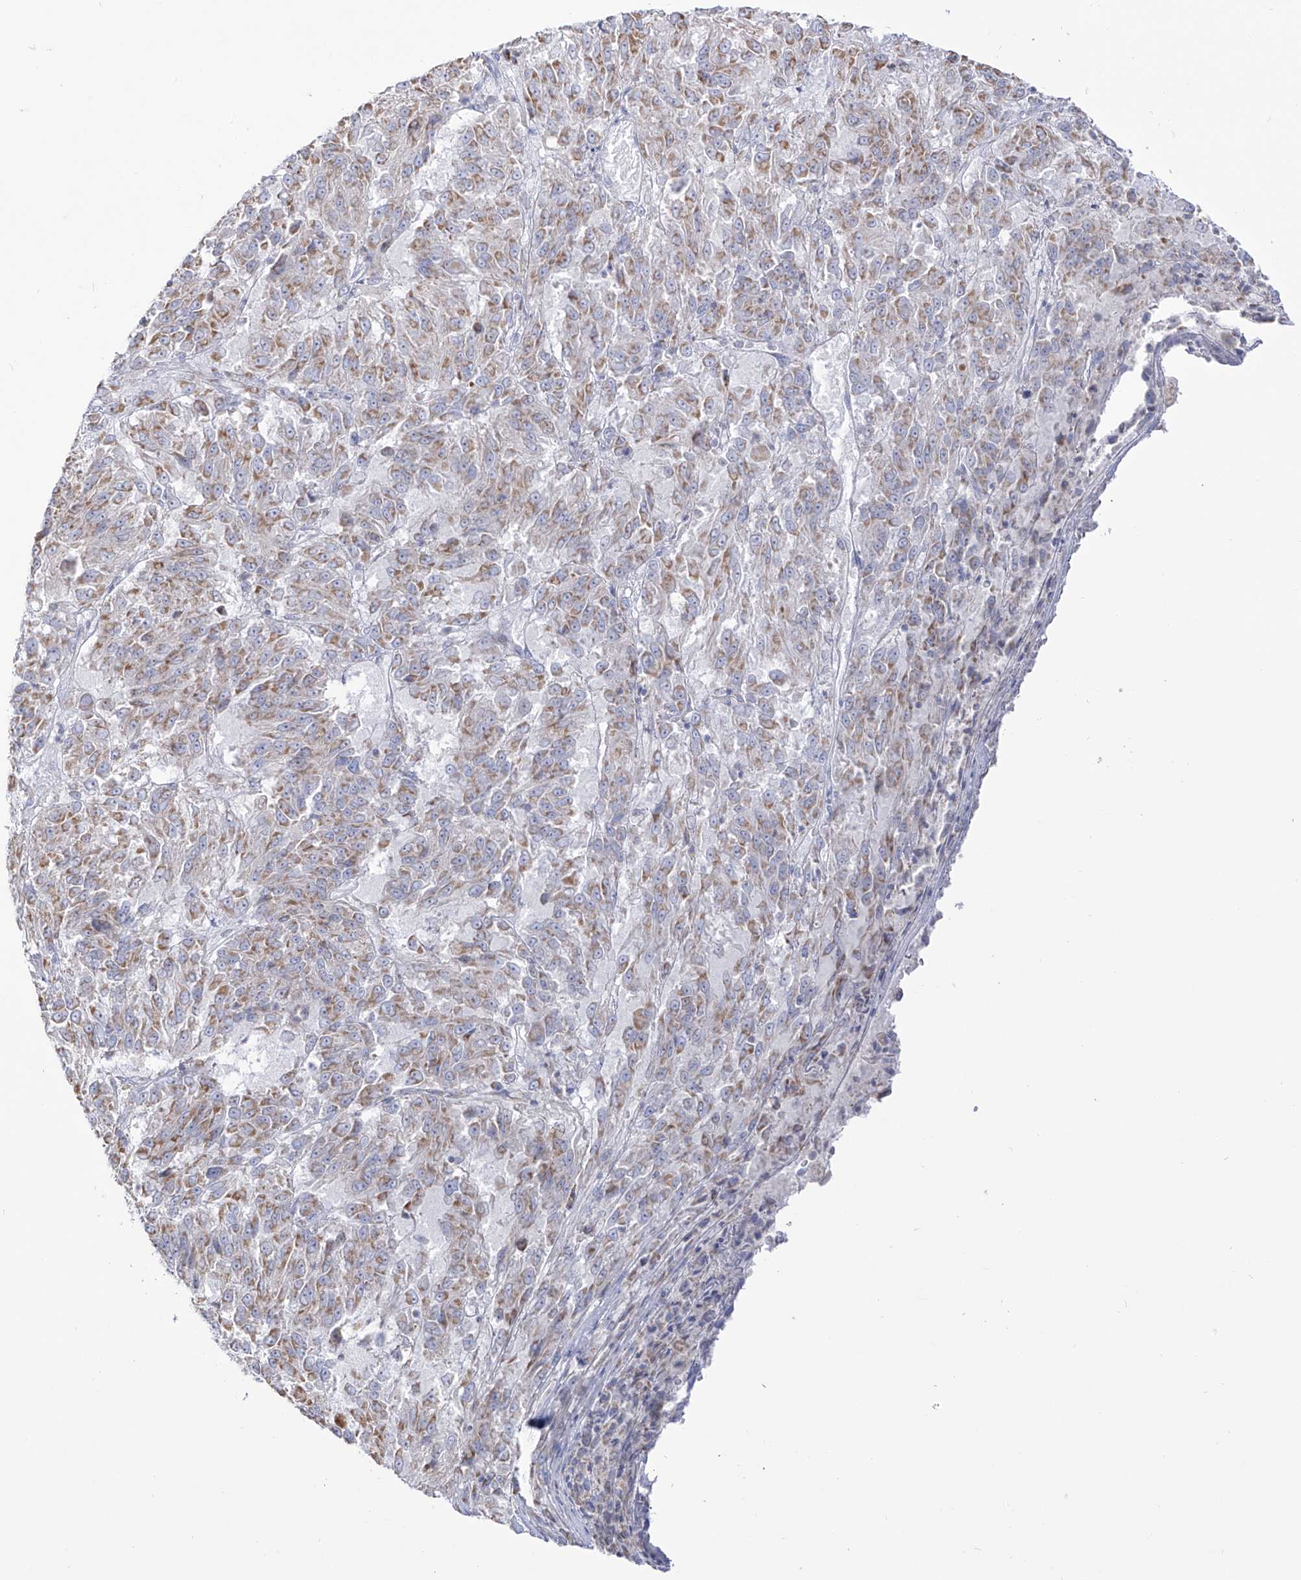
{"staining": {"intensity": "moderate", "quantity": ">75%", "location": "cytoplasmic/membranous"}, "tissue": "melanoma", "cell_type": "Tumor cells", "image_type": "cancer", "snomed": [{"axis": "morphology", "description": "Malignant melanoma, Metastatic site"}, {"axis": "topography", "description": "Lung"}], "caption": "Malignant melanoma (metastatic site) stained for a protein displays moderate cytoplasmic/membranous positivity in tumor cells.", "gene": "RCHY1", "patient": {"sex": "male", "age": 64}}